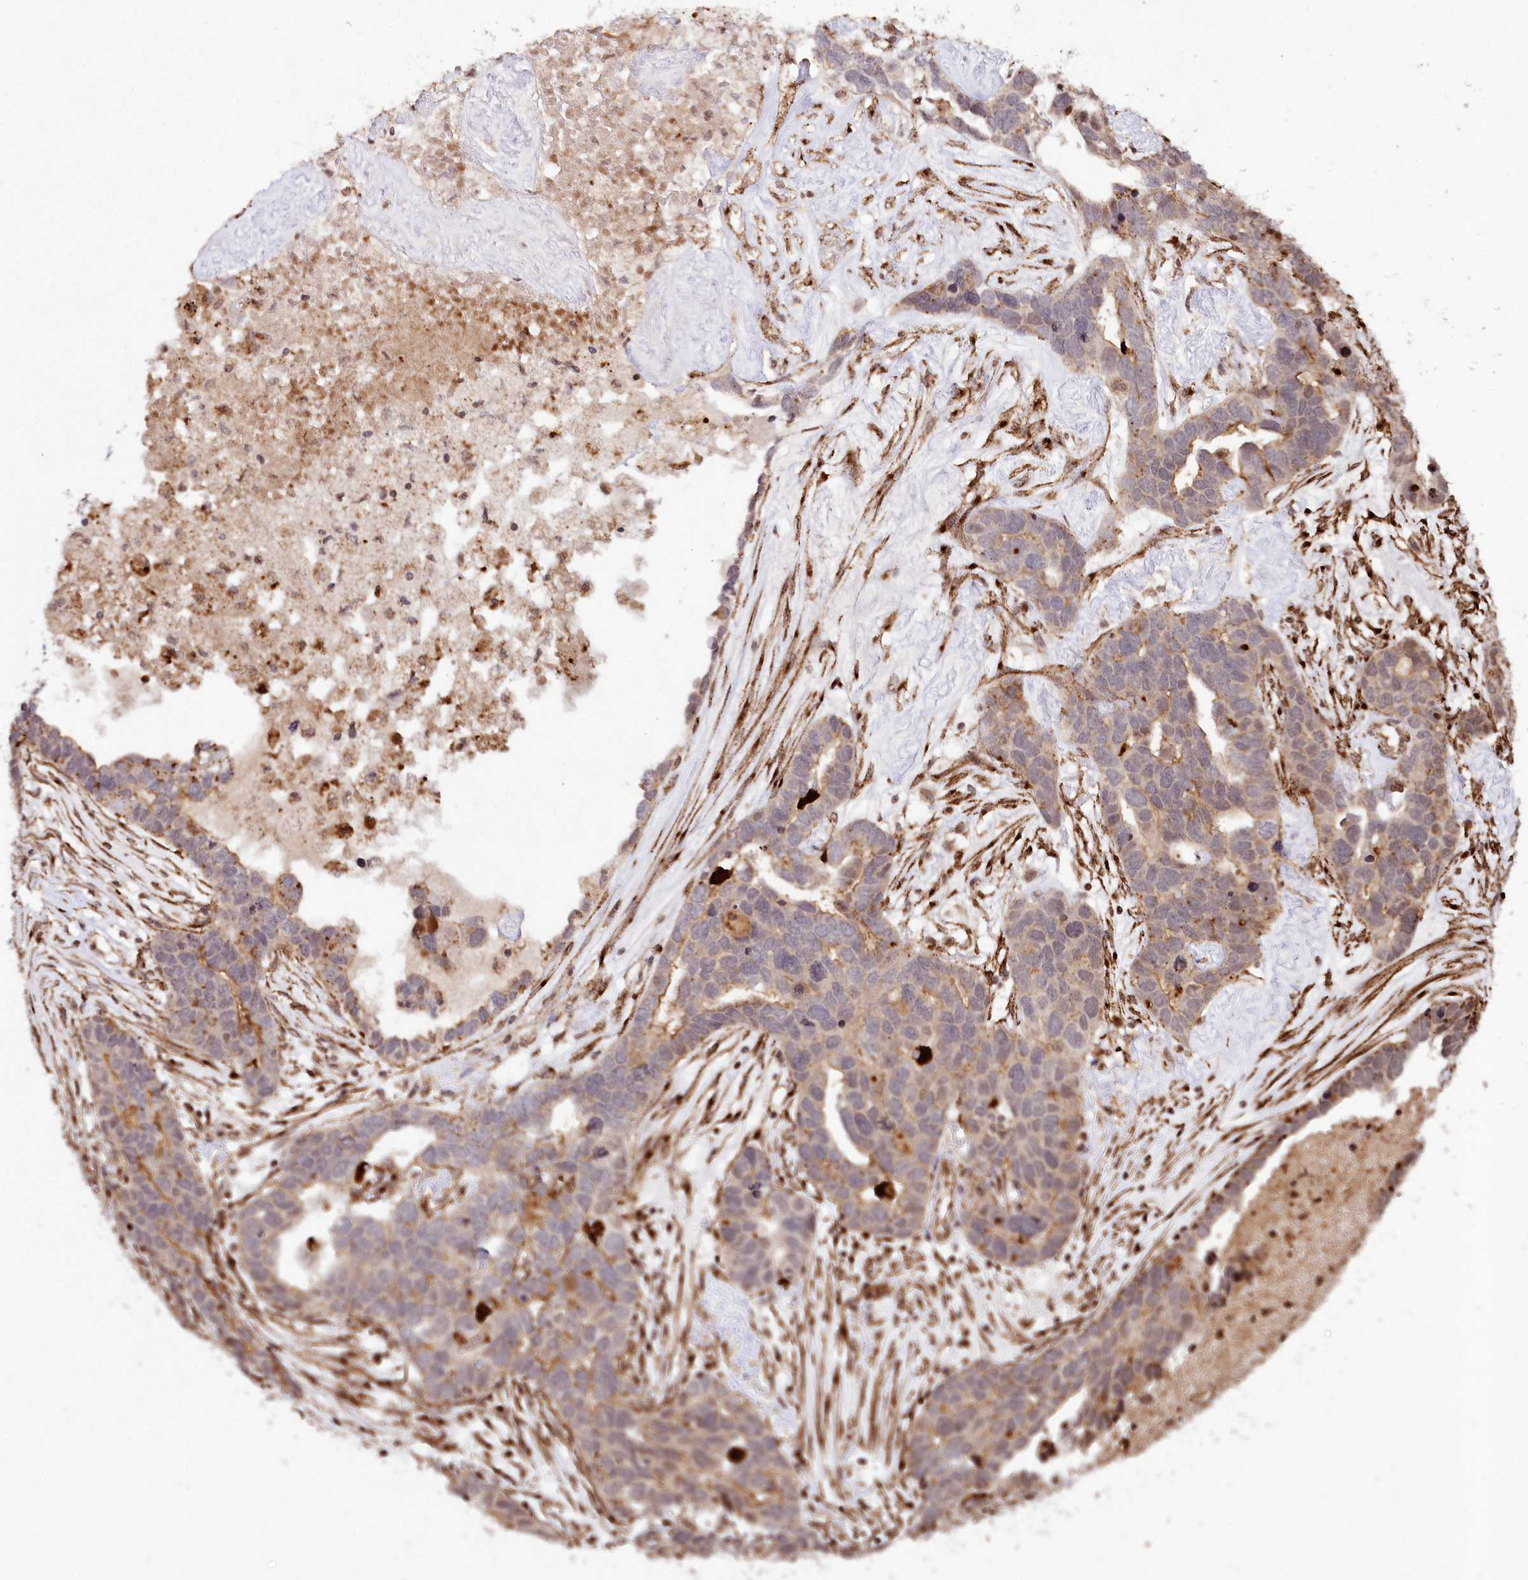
{"staining": {"intensity": "moderate", "quantity": "<25%", "location": "cytoplasmic/membranous"}, "tissue": "ovarian cancer", "cell_type": "Tumor cells", "image_type": "cancer", "snomed": [{"axis": "morphology", "description": "Cystadenocarcinoma, serous, NOS"}, {"axis": "topography", "description": "Ovary"}], "caption": "About <25% of tumor cells in ovarian cancer display moderate cytoplasmic/membranous protein expression as visualized by brown immunohistochemical staining.", "gene": "HOXC8", "patient": {"sex": "female", "age": 54}}